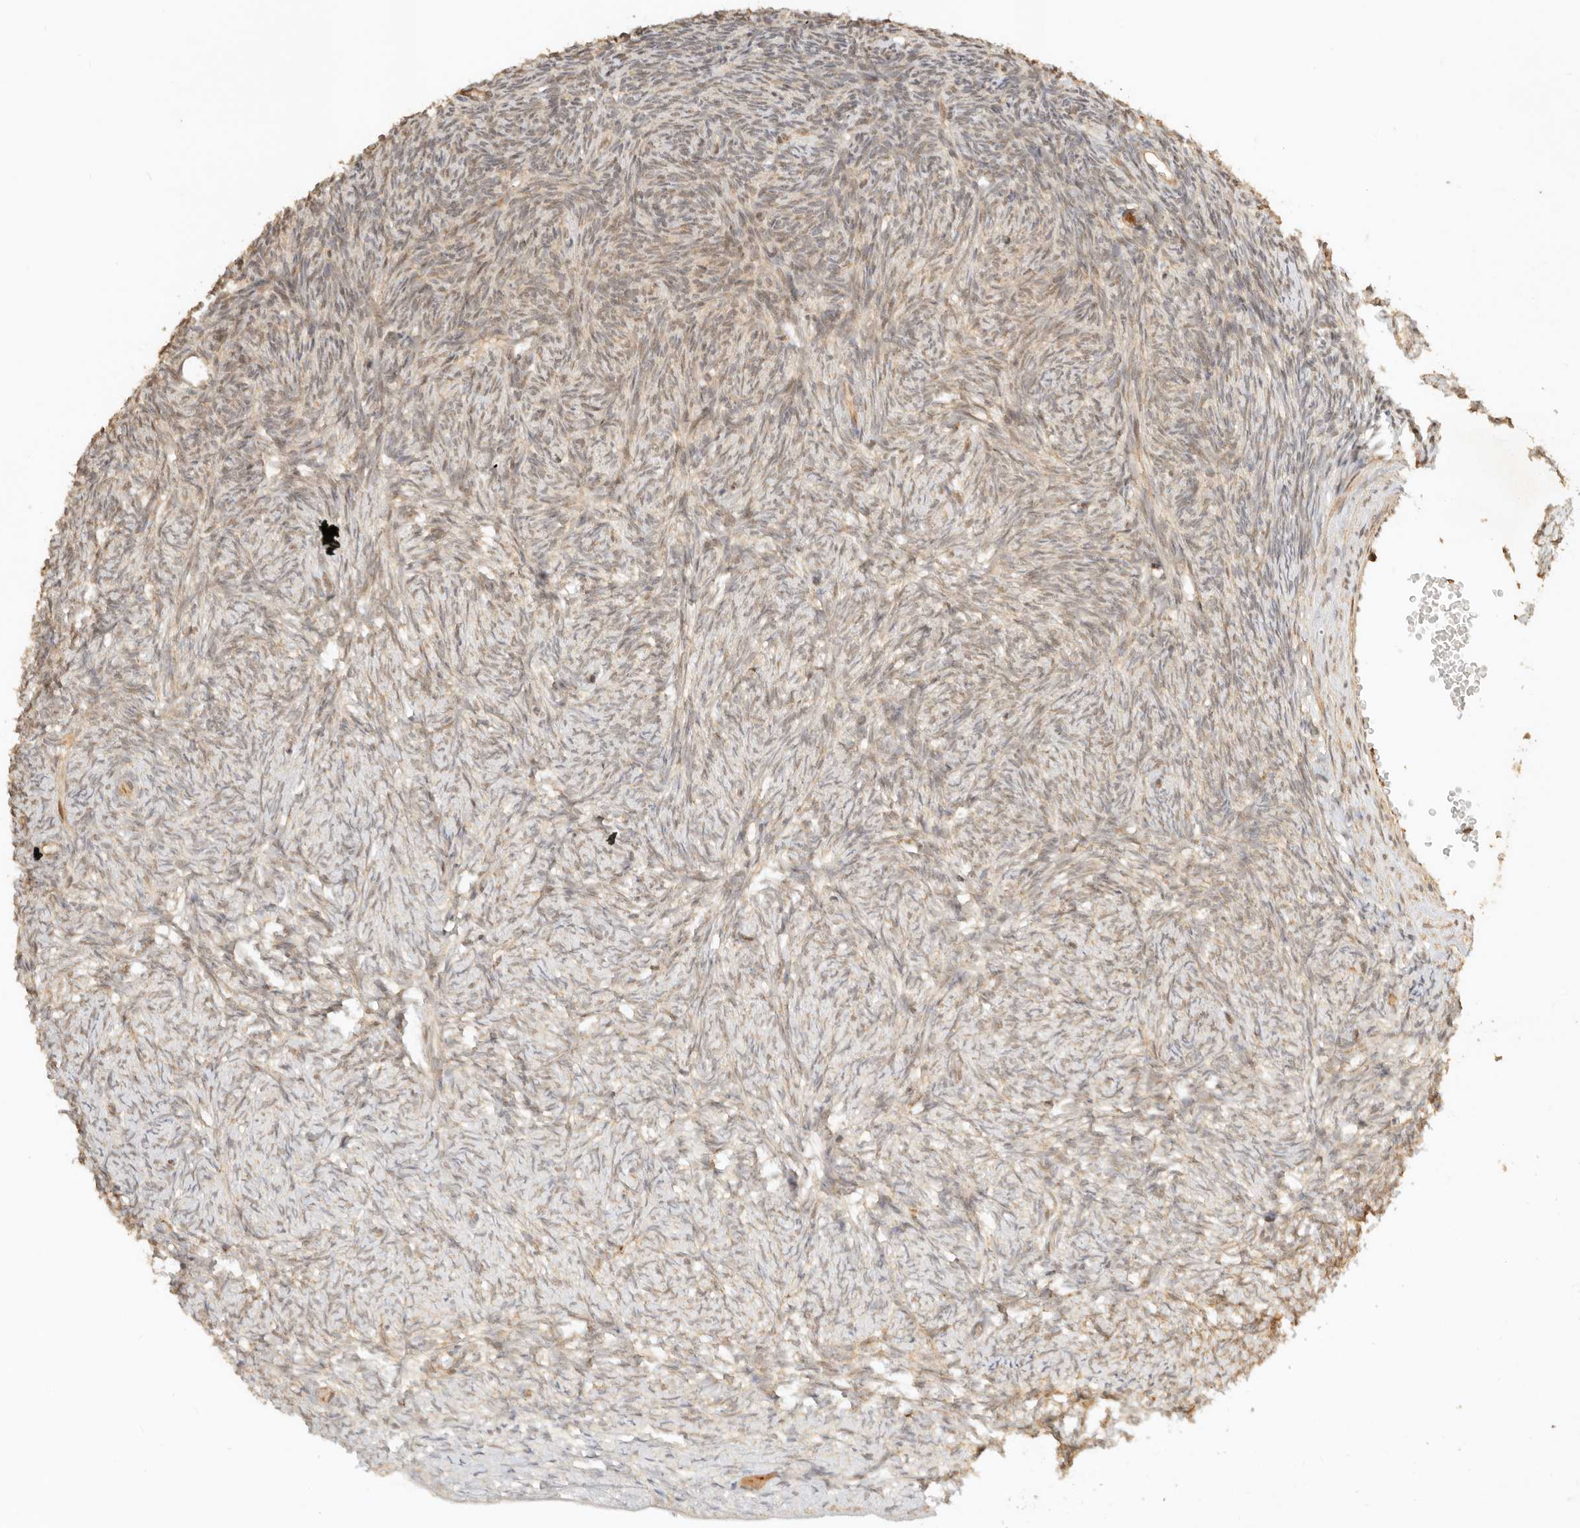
{"staining": {"intensity": "moderate", "quantity": ">75%", "location": "cytoplasmic/membranous"}, "tissue": "ovary", "cell_type": "Follicle cells", "image_type": "normal", "snomed": [{"axis": "morphology", "description": "Normal tissue, NOS"}, {"axis": "topography", "description": "Ovary"}], "caption": "Immunohistochemistry (IHC) (DAB) staining of benign human ovary shows moderate cytoplasmic/membranous protein staining in approximately >75% of follicle cells.", "gene": "KIF2B", "patient": {"sex": "female", "age": 34}}